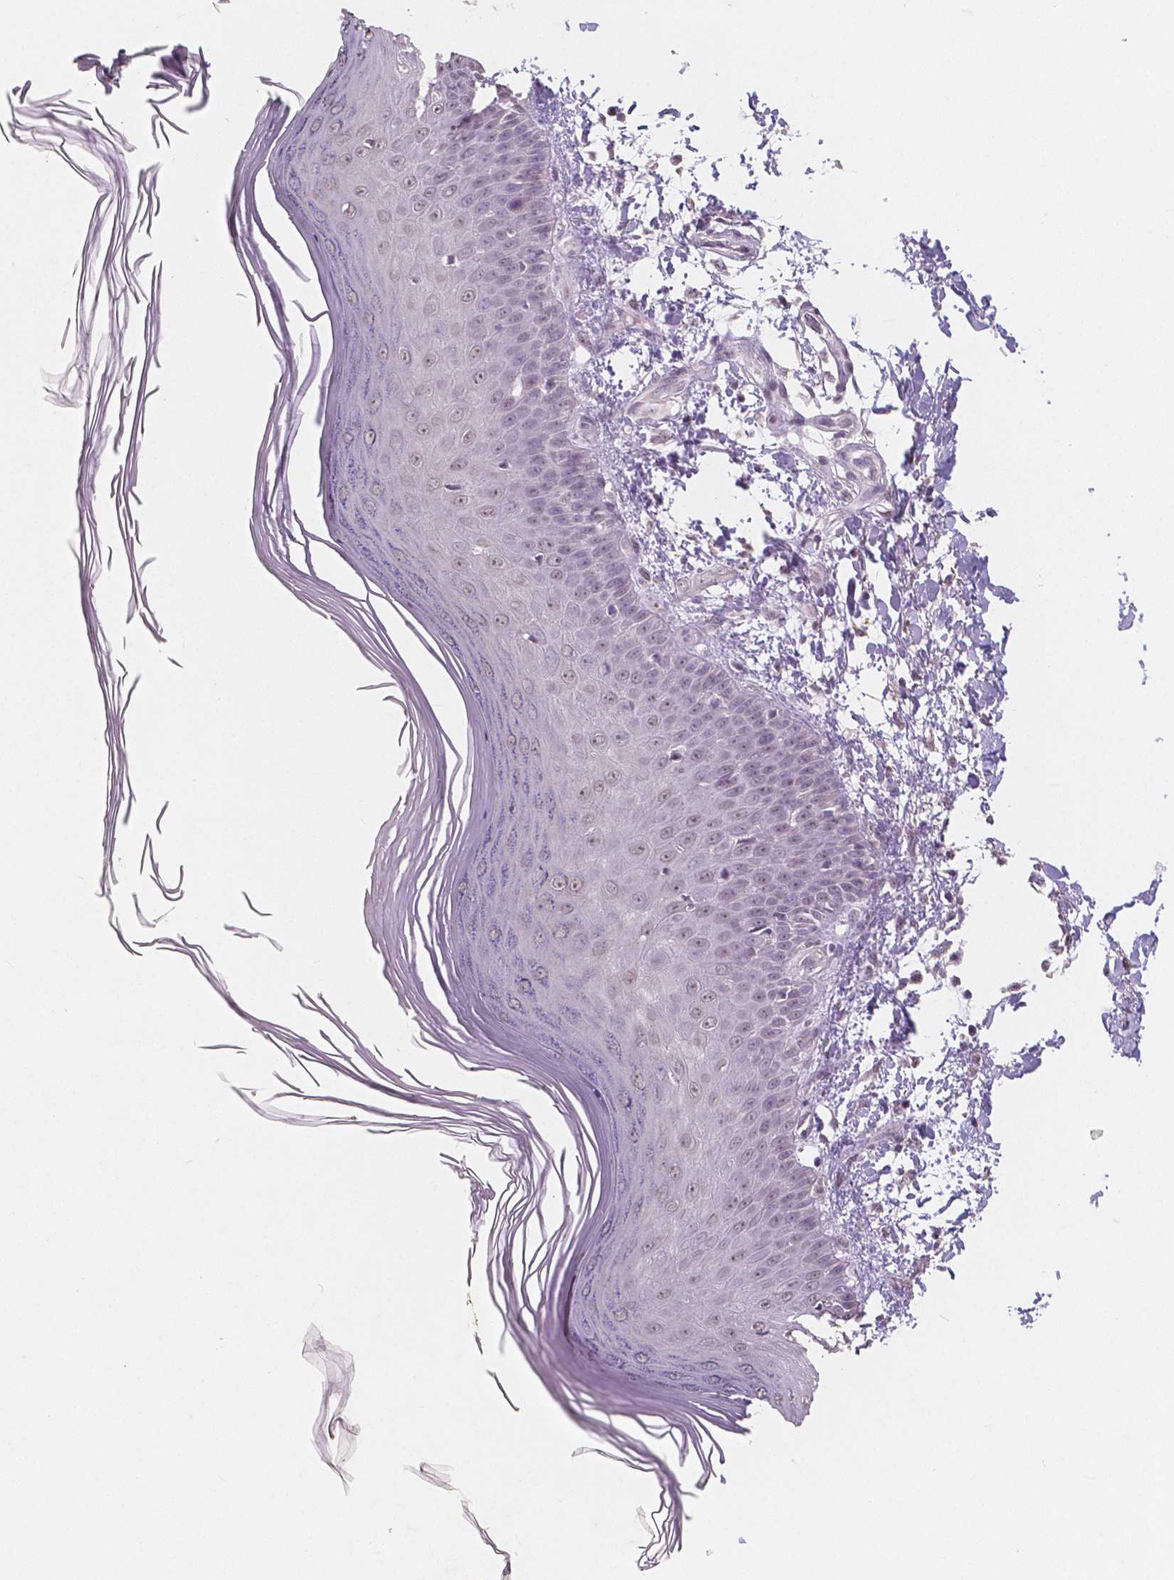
{"staining": {"intensity": "negative", "quantity": "none", "location": "none"}, "tissue": "skin", "cell_type": "Fibroblasts", "image_type": "normal", "snomed": [{"axis": "morphology", "description": "Normal tissue, NOS"}, {"axis": "topography", "description": "Skin"}], "caption": "Image shows no significant protein positivity in fibroblasts of normal skin. (Brightfield microscopy of DAB immunohistochemistry (IHC) at high magnification).", "gene": "NOLC1", "patient": {"sex": "female", "age": 62}}